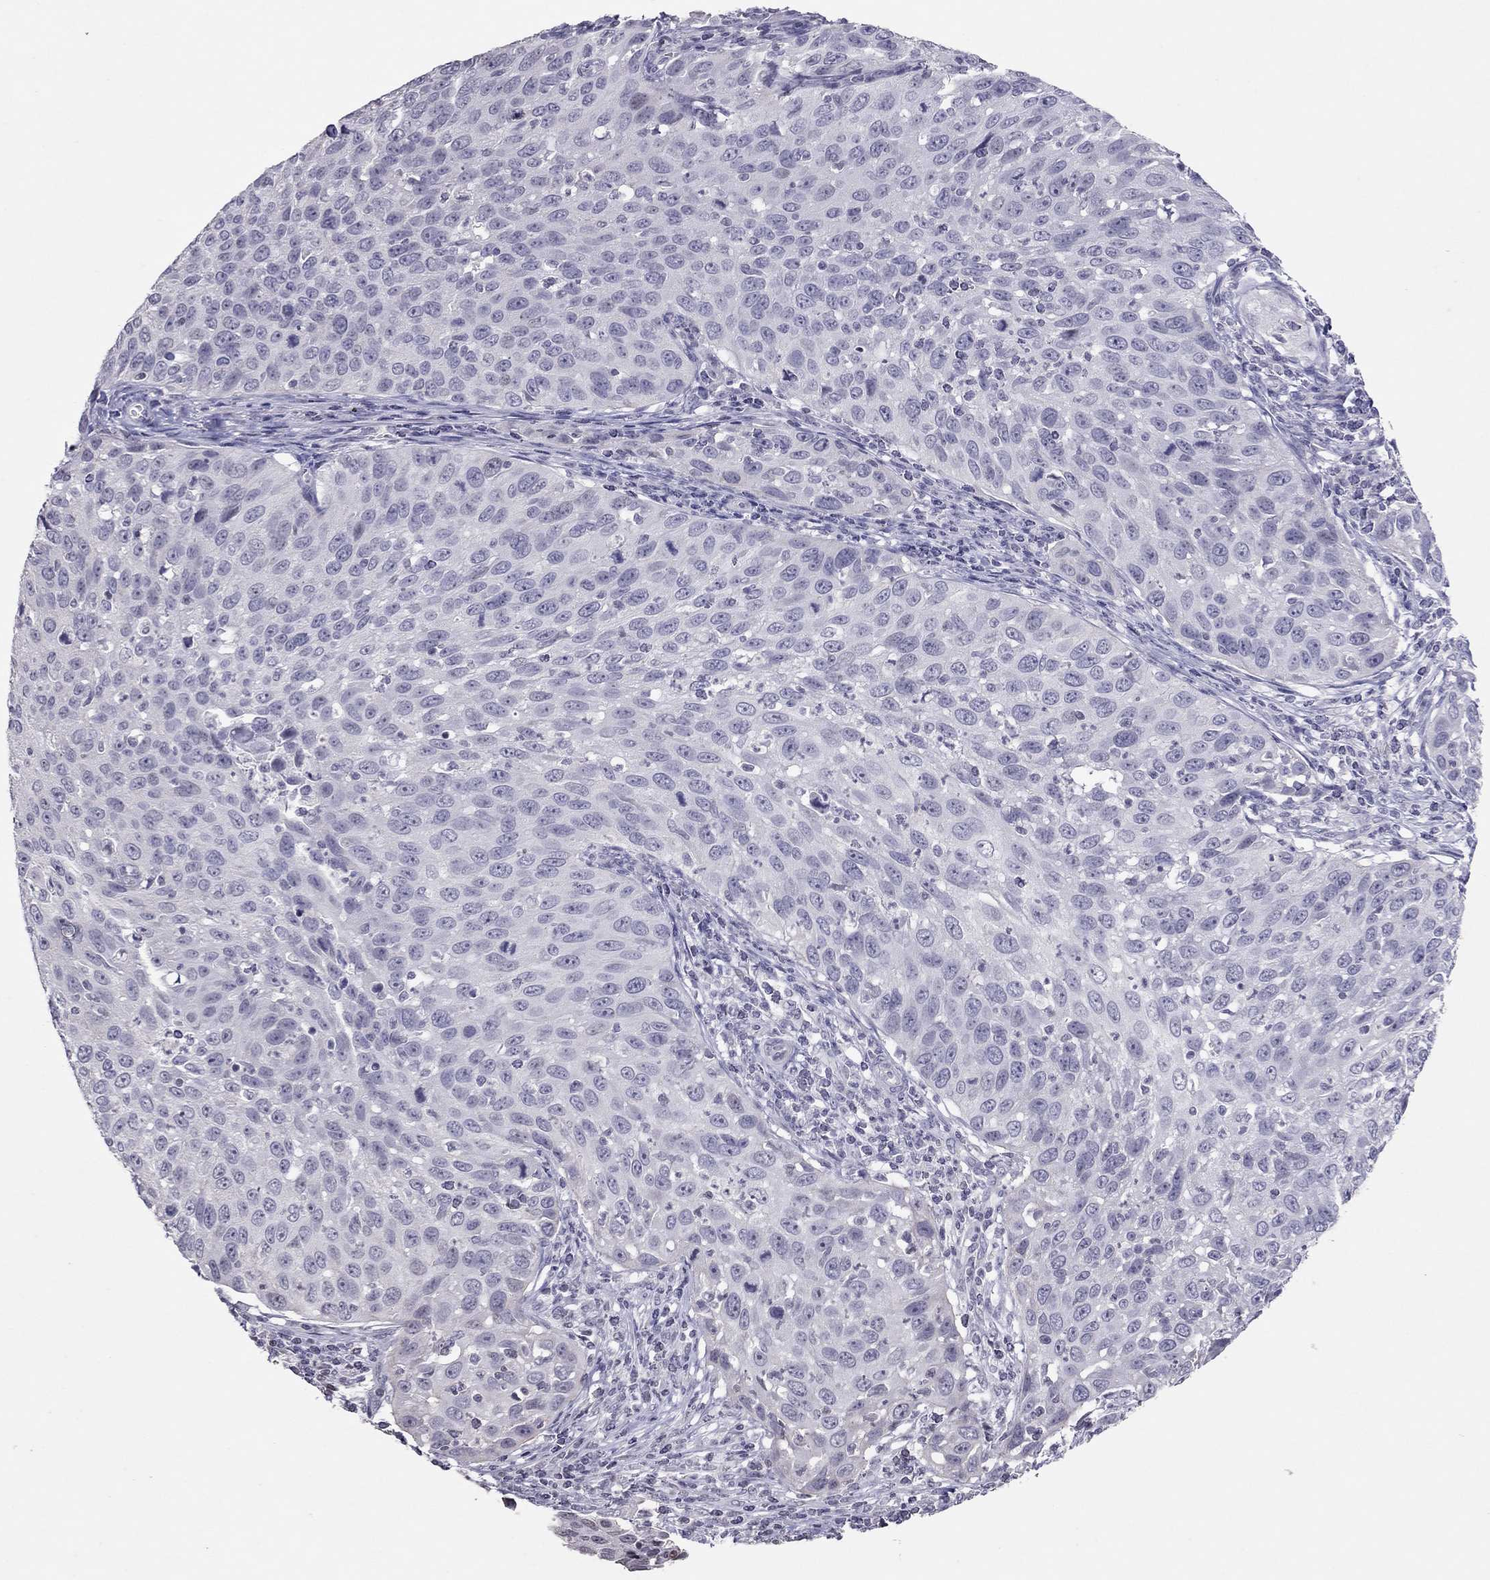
{"staining": {"intensity": "negative", "quantity": "none", "location": "none"}, "tissue": "cervical cancer", "cell_type": "Tumor cells", "image_type": "cancer", "snomed": [{"axis": "morphology", "description": "Squamous cell carcinoma, NOS"}, {"axis": "topography", "description": "Cervix"}], "caption": "This is an immunohistochemistry (IHC) histopathology image of human cervical cancer. There is no expression in tumor cells.", "gene": "TSHB", "patient": {"sex": "female", "age": 26}}